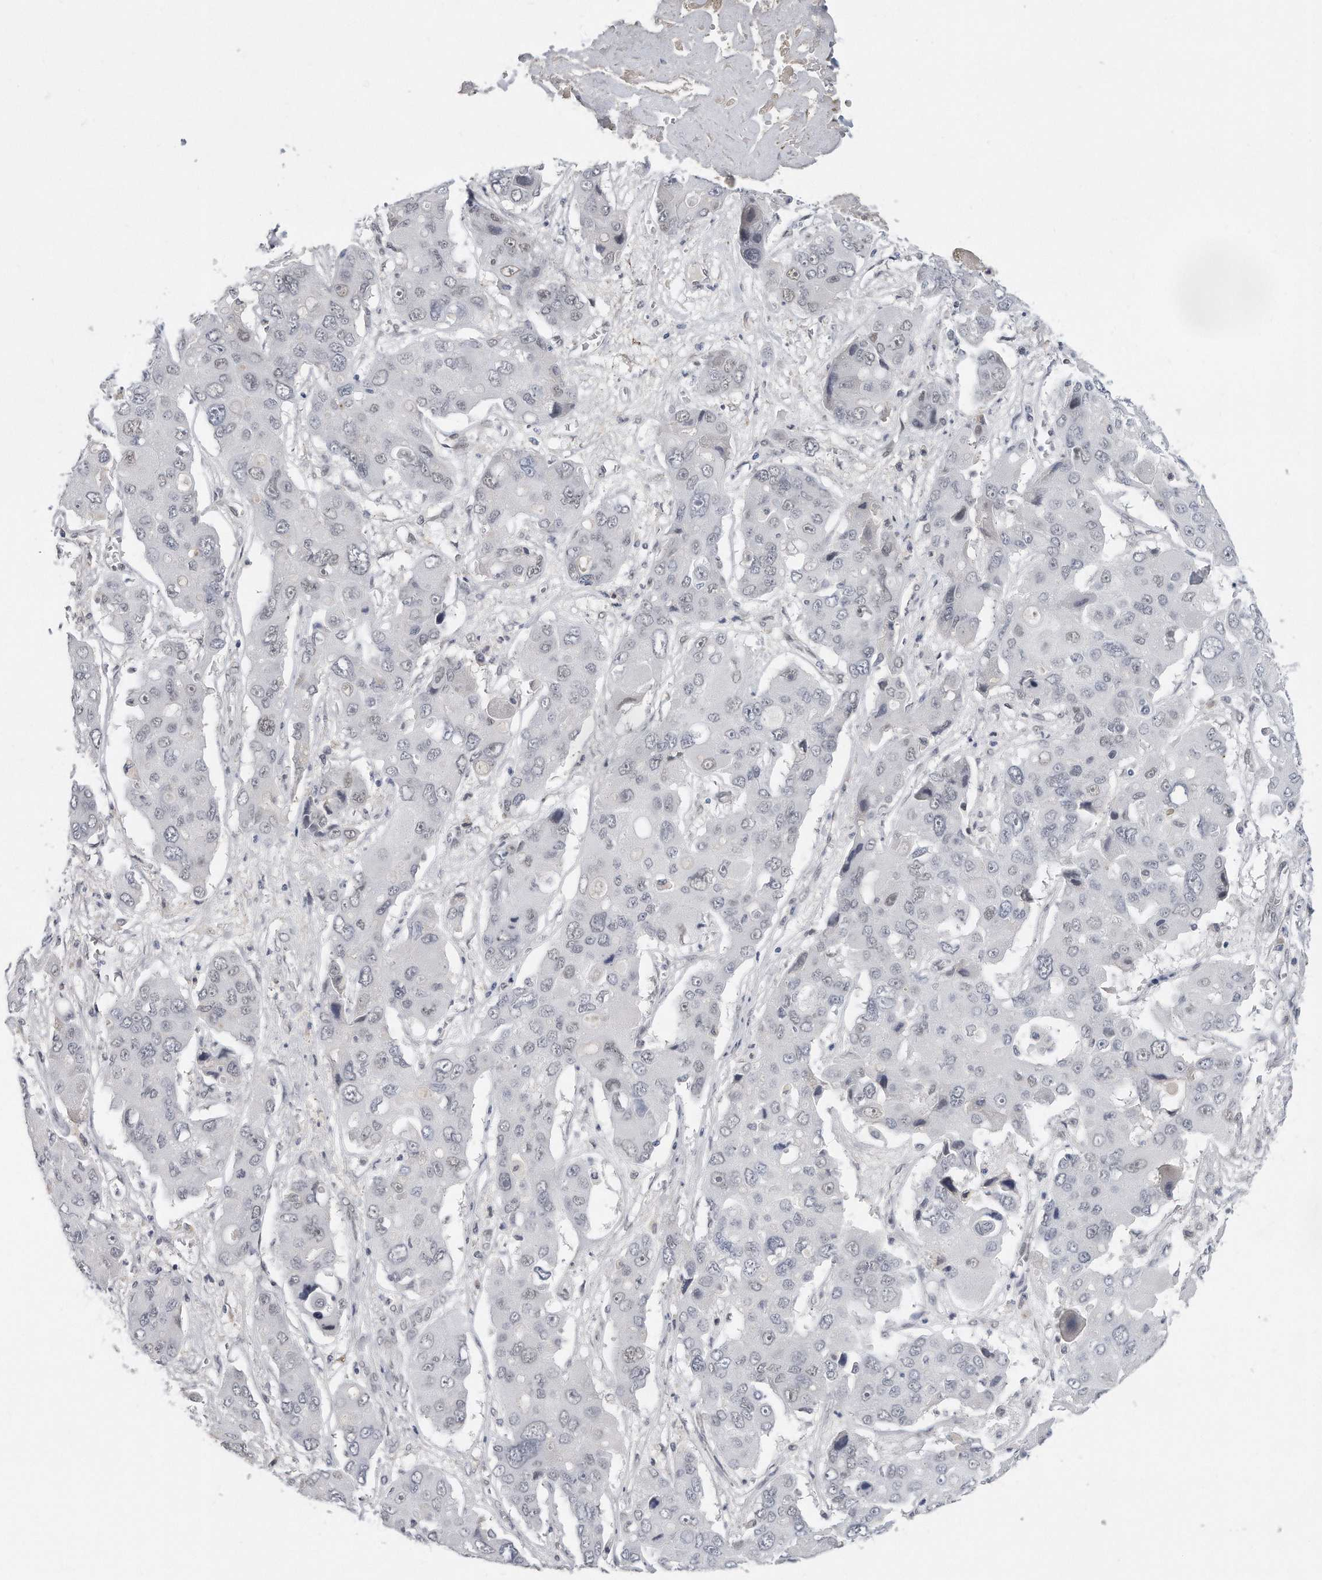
{"staining": {"intensity": "weak", "quantity": "<25%", "location": "nuclear"}, "tissue": "liver cancer", "cell_type": "Tumor cells", "image_type": "cancer", "snomed": [{"axis": "morphology", "description": "Cholangiocarcinoma"}, {"axis": "topography", "description": "Liver"}], "caption": "Human liver cholangiocarcinoma stained for a protein using IHC reveals no expression in tumor cells.", "gene": "CTBP2", "patient": {"sex": "male", "age": 67}}